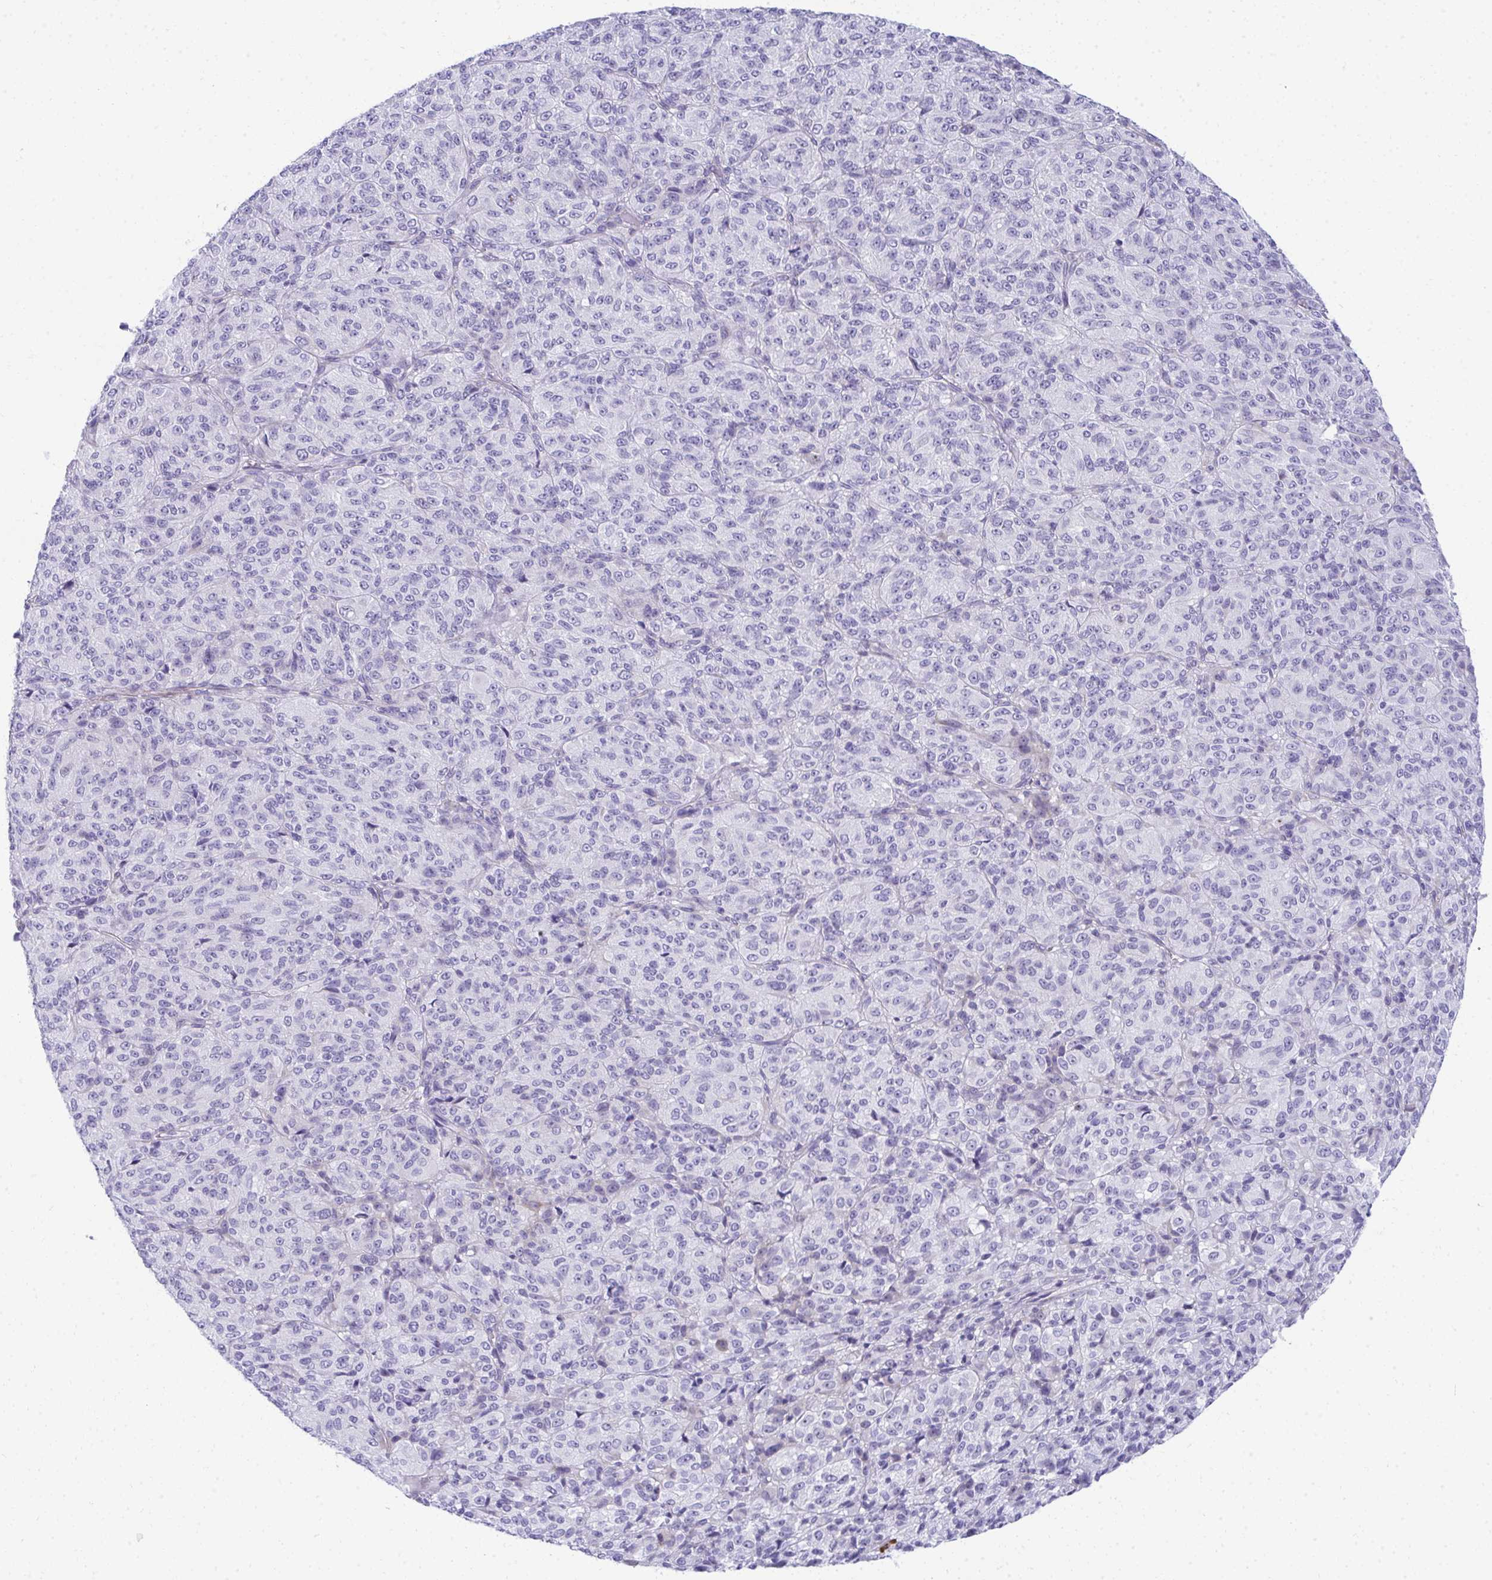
{"staining": {"intensity": "negative", "quantity": "none", "location": "none"}, "tissue": "melanoma", "cell_type": "Tumor cells", "image_type": "cancer", "snomed": [{"axis": "morphology", "description": "Malignant melanoma, Metastatic site"}, {"axis": "topography", "description": "Brain"}], "caption": "Histopathology image shows no protein positivity in tumor cells of melanoma tissue. (Immunohistochemistry, brightfield microscopy, high magnification).", "gene": "PUS7L", "patient": {"sex": "female", "age": 56}}